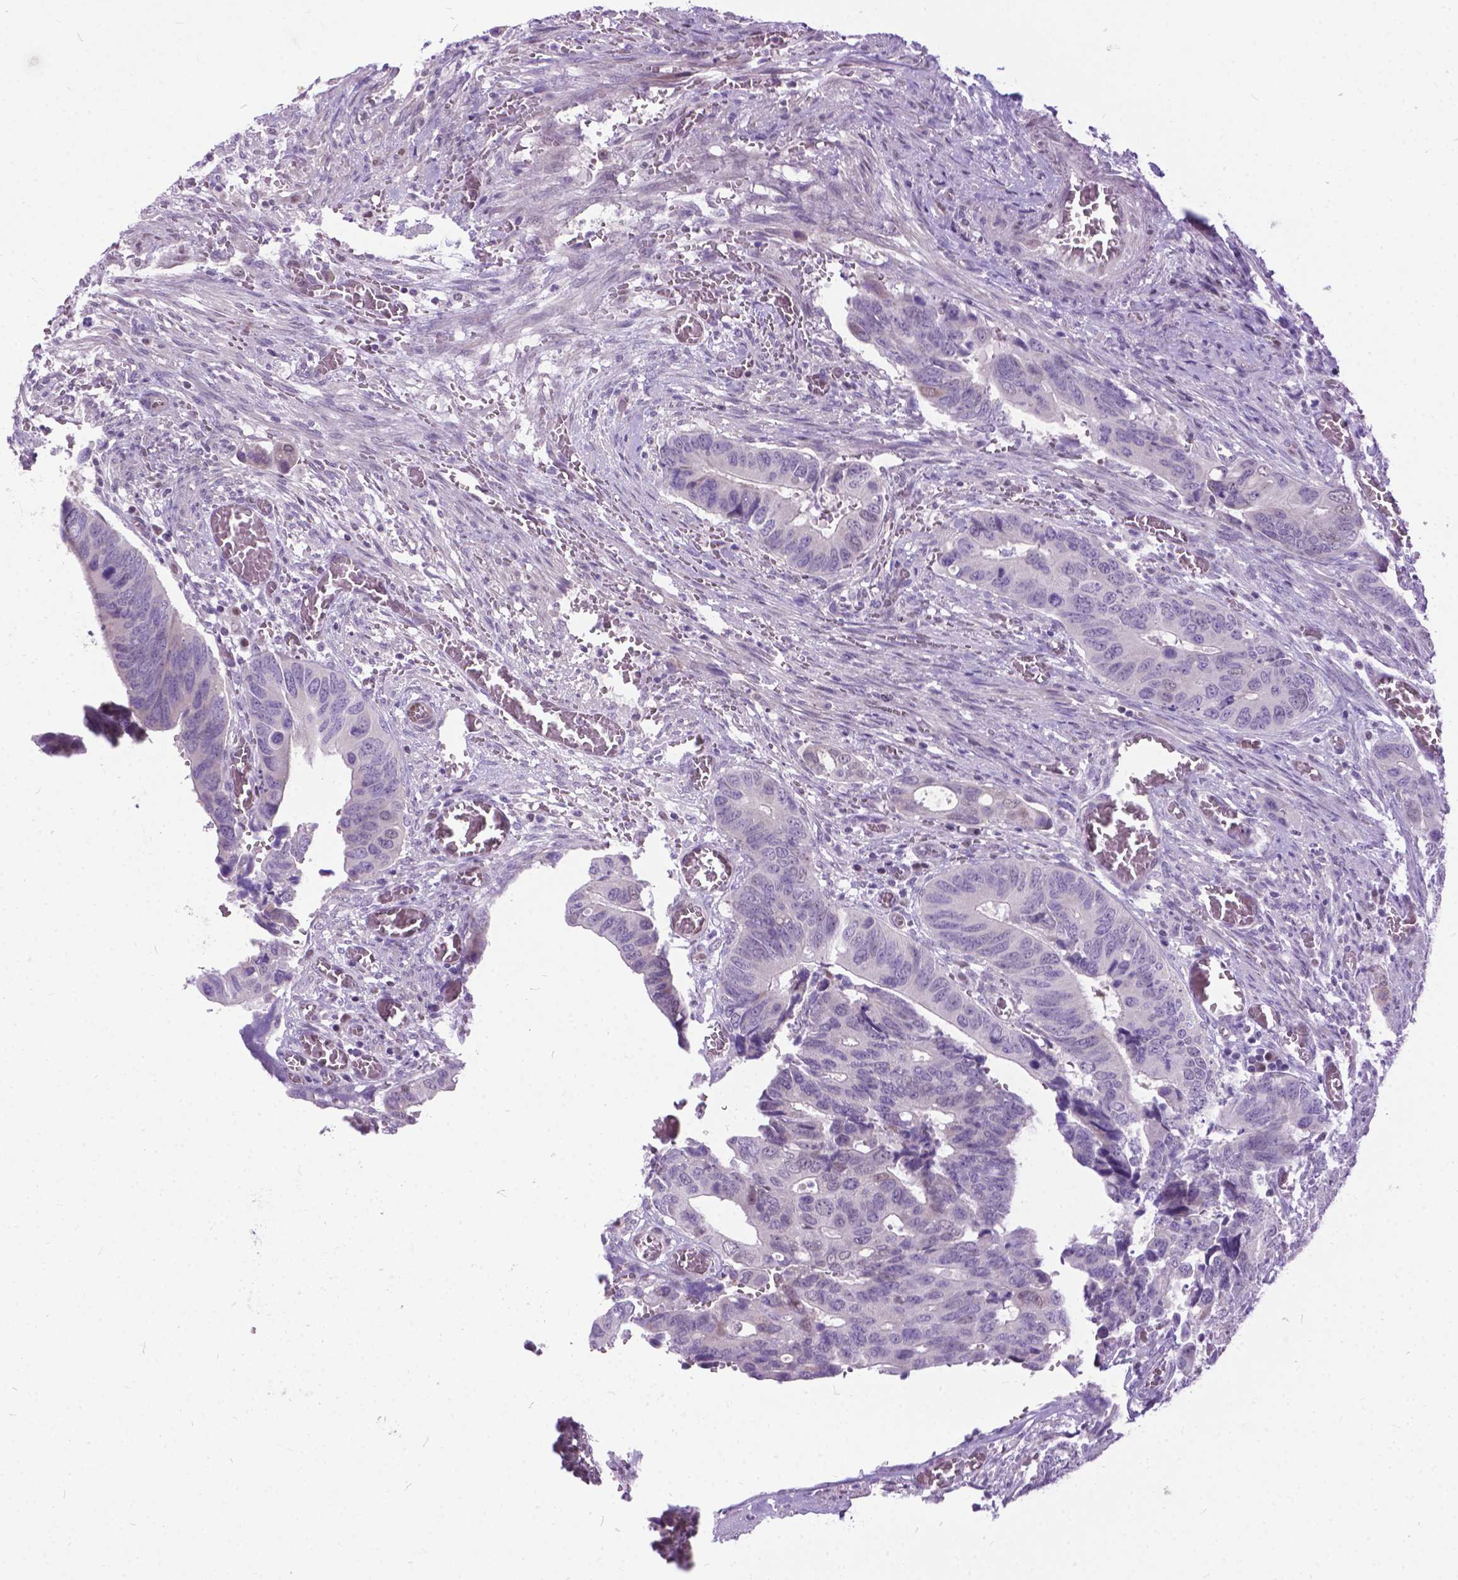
{"staining": {"intensity": "negative", "quantity": "none", "location": "none"}, "tissue": "colorectal cancer", "cell_type": "Tumor cells", "image_type": "cancer", "snomed": [{"axis": "morphology", "description": "Adenocarcinoma, NOS"}, {"axis": "topography", "description": "Colon"}], "caption": "Human colorectal cancer stained for a protein using immunohistochemistry (IHC) demonstrates no positivity in tumor cells.", "gene": "APCDD1L", "patient": {"sex": "male", "age": 49}}